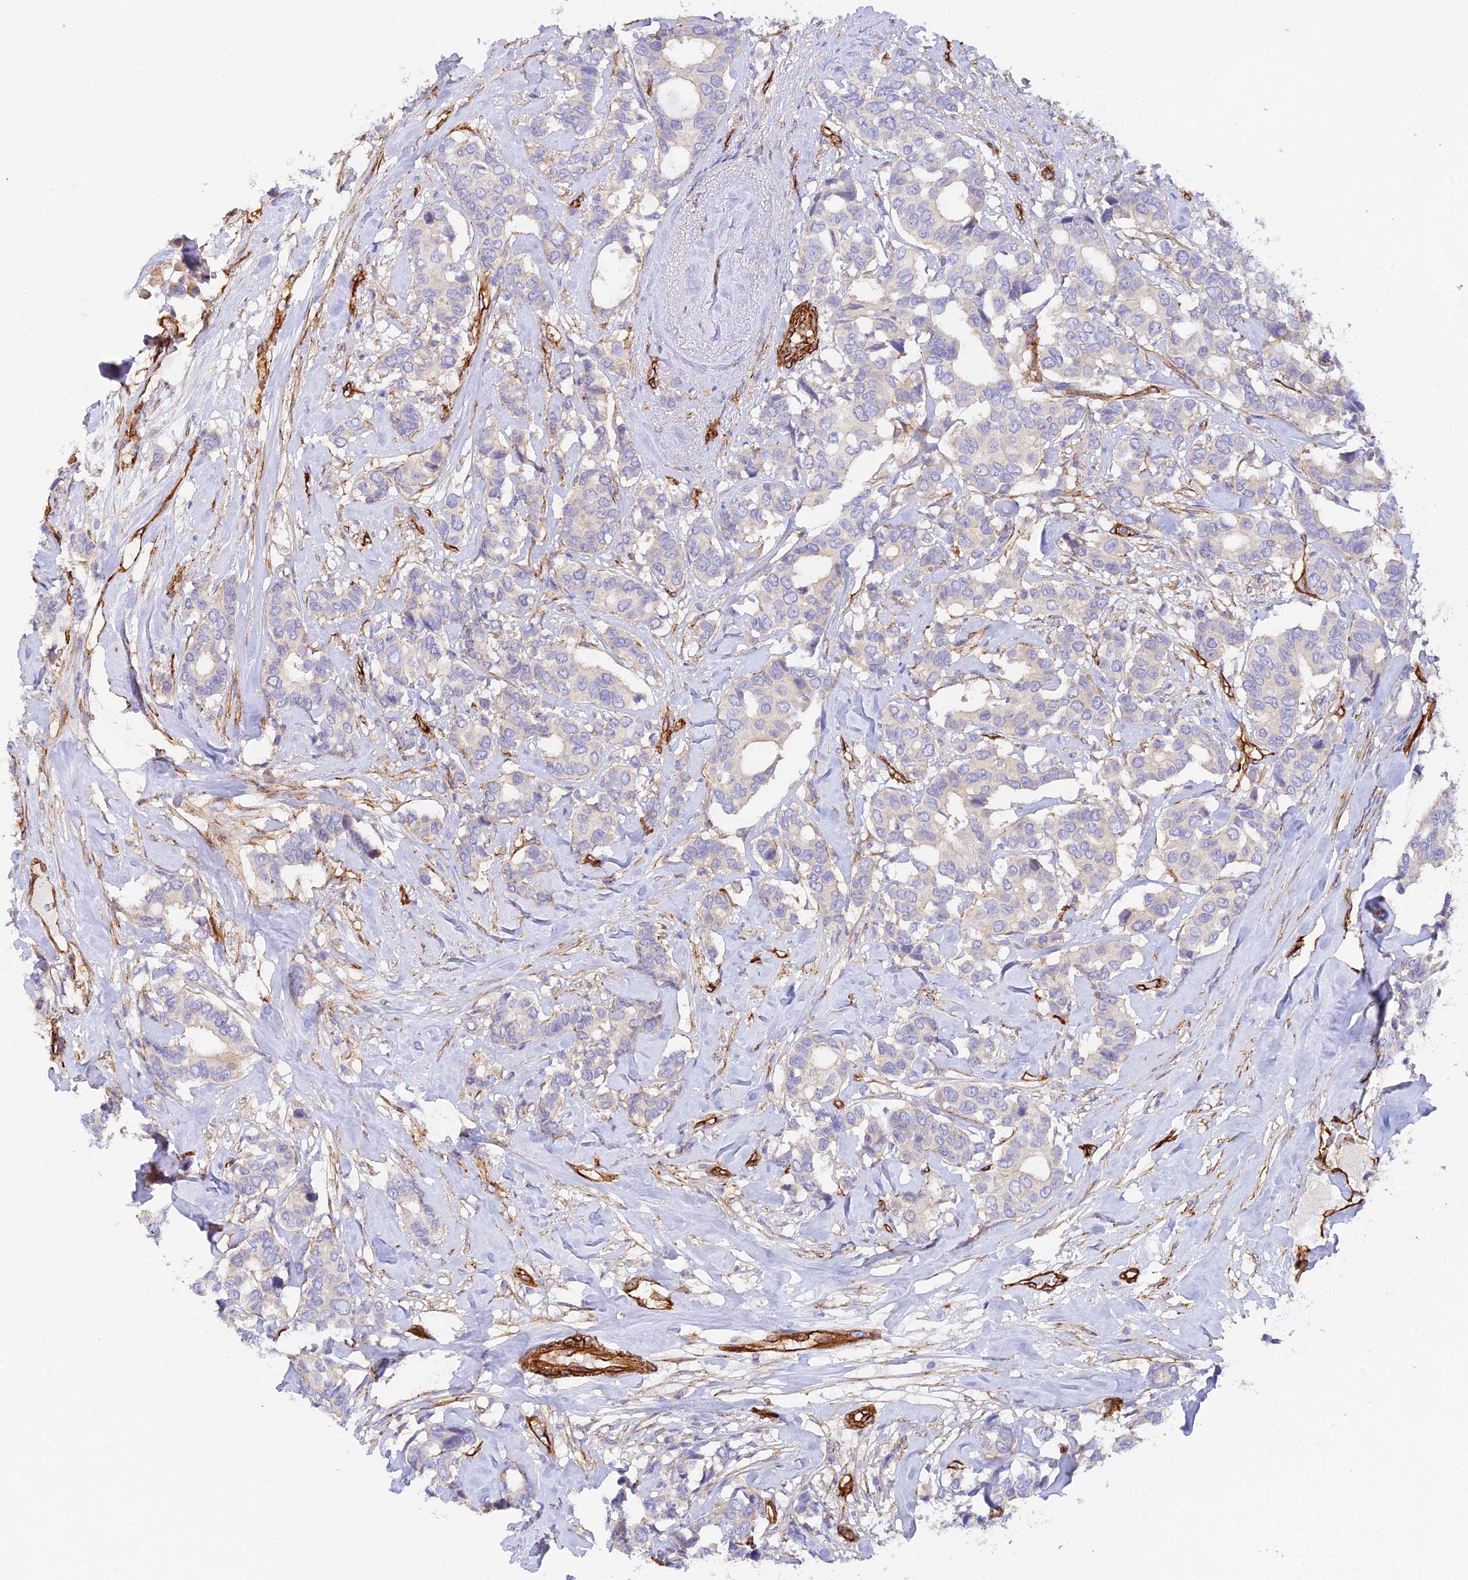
{"staining": {"intensity": "negative", "quantity": "none", "location": "none"}, "tissue": "breast cancer", "cell_type": "Tumor cells", "image_type": "cancer", "snomed": [{"axis": "morphology", "description": "Duct carcinoma"}, {"axis": "topography", "description": "Breast"}], "caption": "Immunohistochemical staining of human breast infiltrating ductal carcinoma reveals no significant staining in tumor cells.", "gene": "MYO9A", "patient": {"sex": "female", "age": 87}}